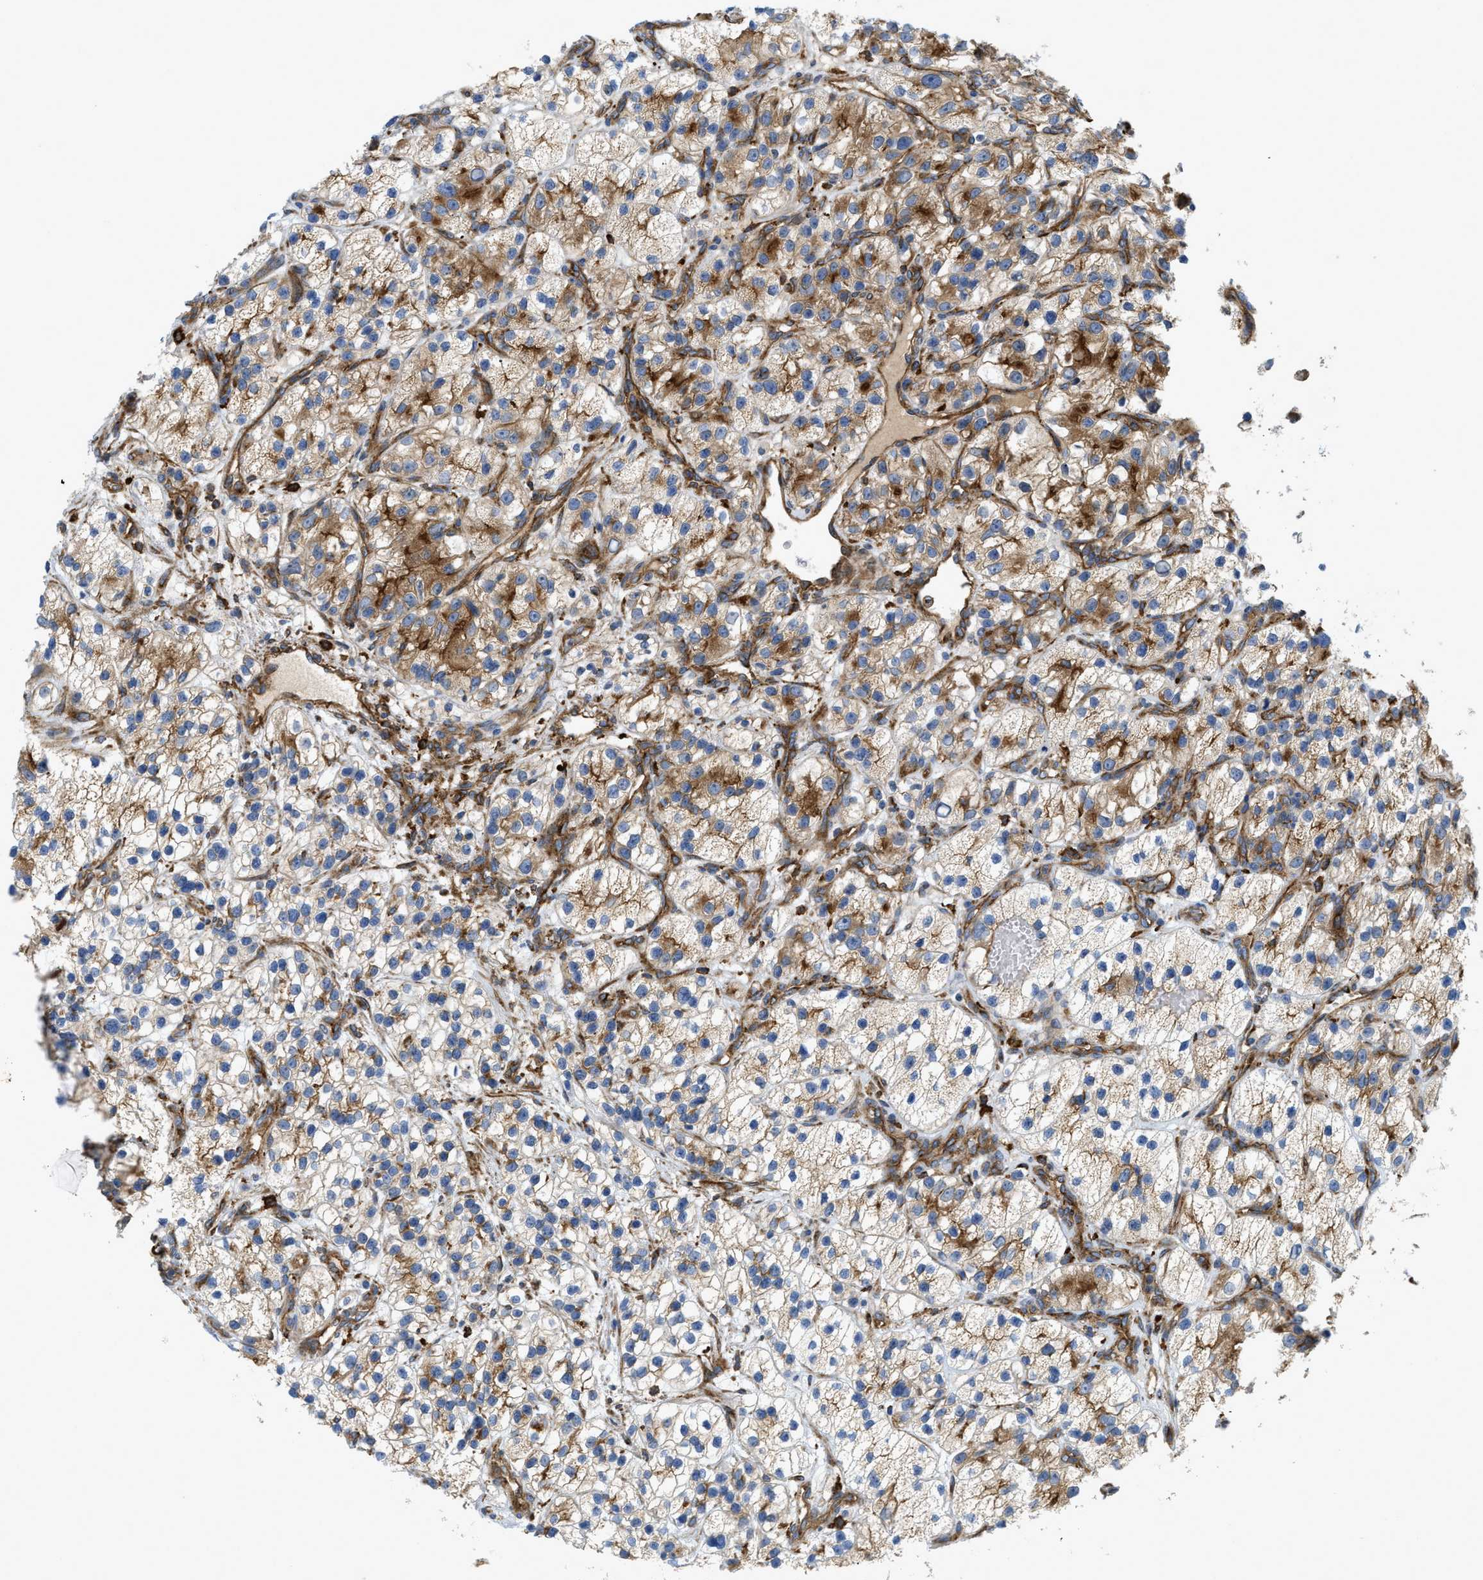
{"staining": {"intensity": "moderate", "quantity": "25%-75%", "location": "cytoplasmic/membranous"}, "tissue": "renal cancer", "cell_type": "Tumor cells", "image_type": "cancer", "snomed": [{"axis": "morphology", "description": "Adenocarcinoma, NOS"}, {"axis": "topography", "description": "Kidney"}], "caption": "A brown stain labels moderate cytoplasmic/membranous expression of a protein in human renal cancer (adenocarcinoma) tumor cells.", "gene": "PICALM", "patient": {"sex": "female", "age": 57}}